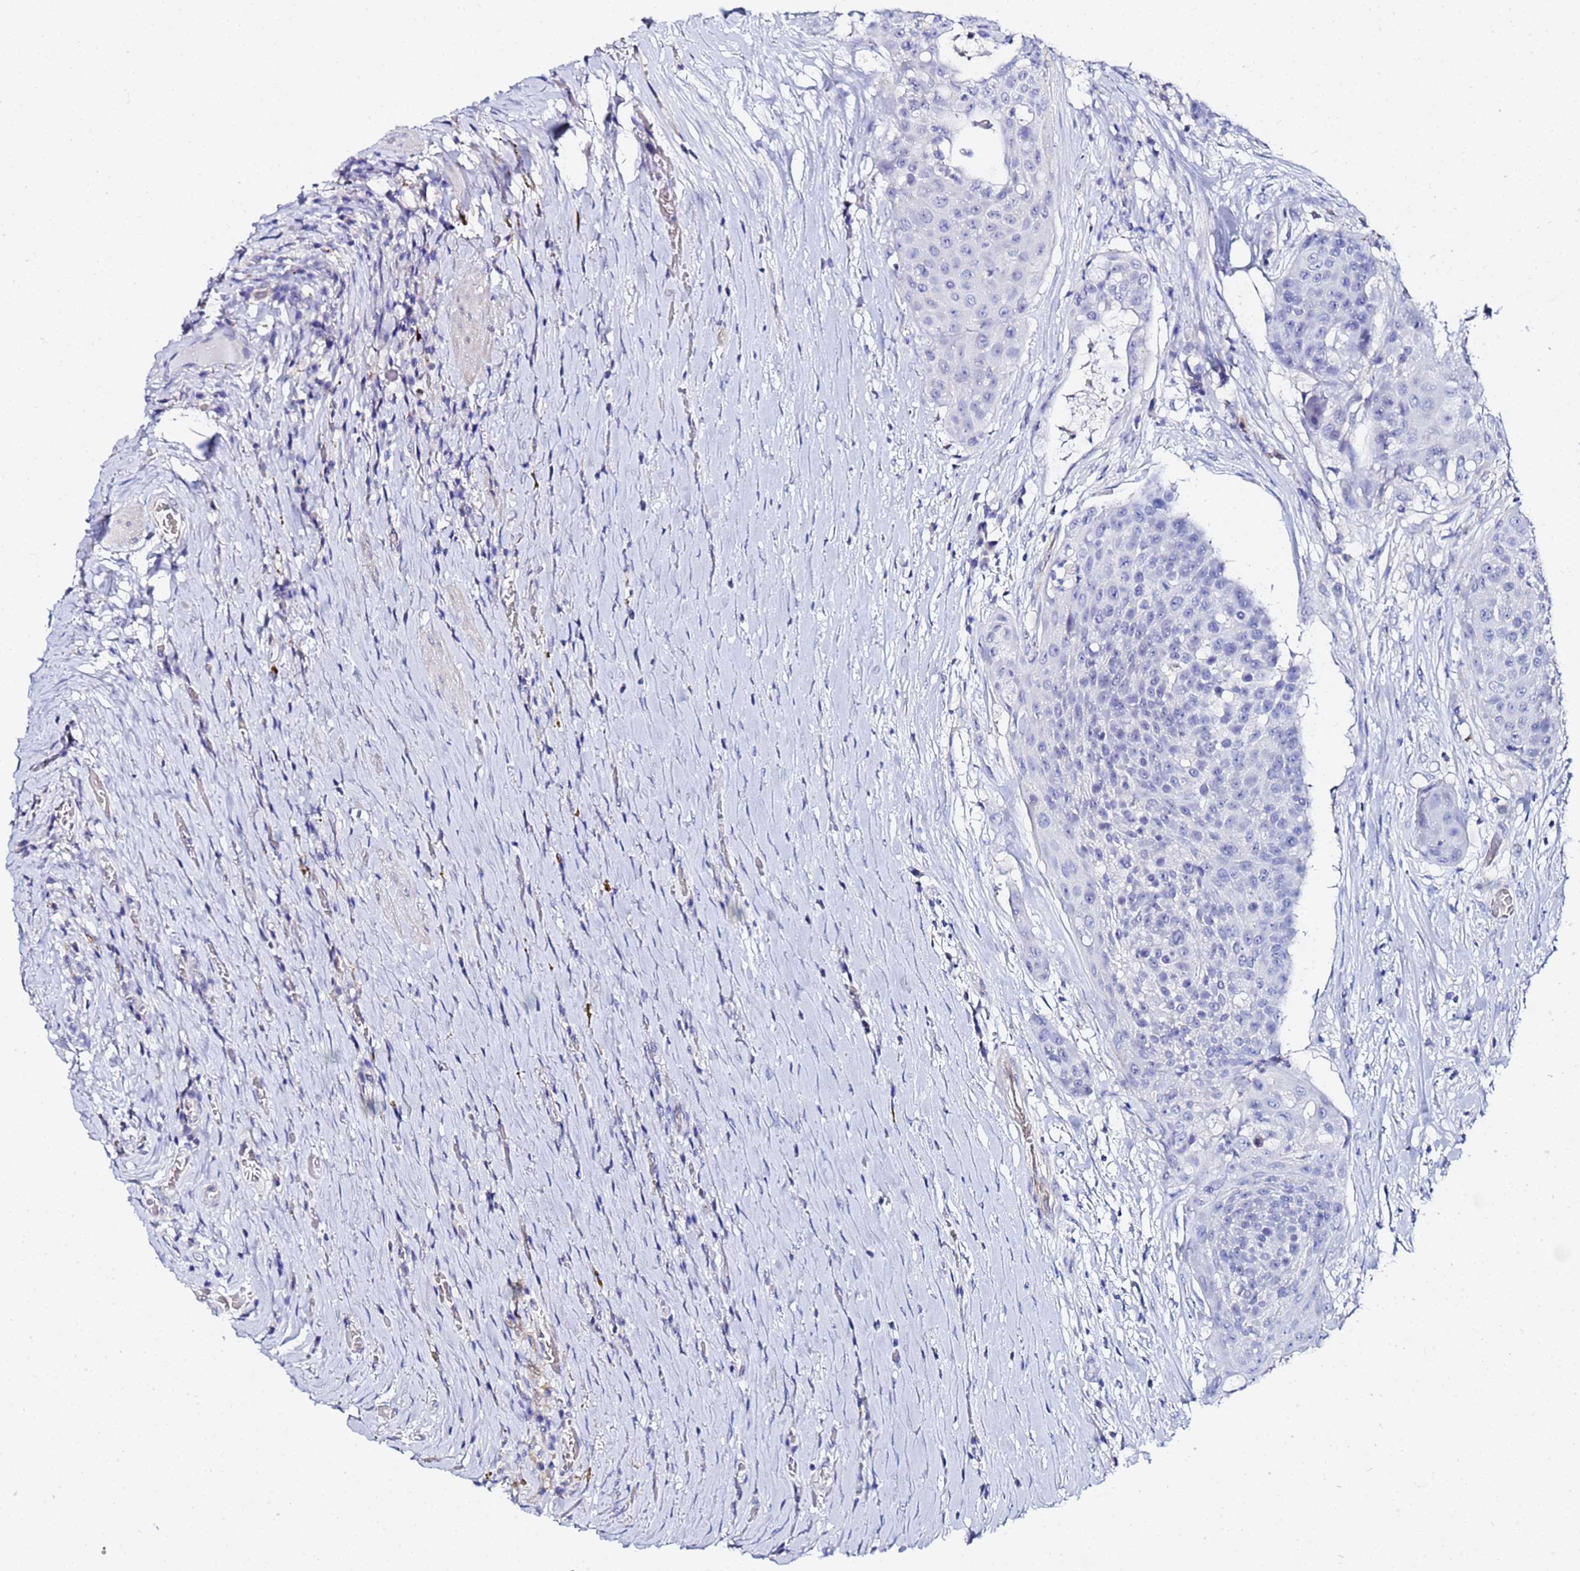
{"staining": {"intensity": "negative", "quantity": "none", "location": "none"}, "tissue": "urothelial cancer", "cell_type": "Tumor cells", "image_type": "cancer", "snomed": [{"axis": "morphology", "description": "Urothelial carcinoma, High grade"}, {"axis": "topography", "description": "Urinary bladder"}], "caption": "Photomicrograph shows no protein positivity in tumor cells of urothelial carcinoma (high-grade) tissue.", "gene": "ZNF26", "patient": {"sex": "female", "age": 63}}